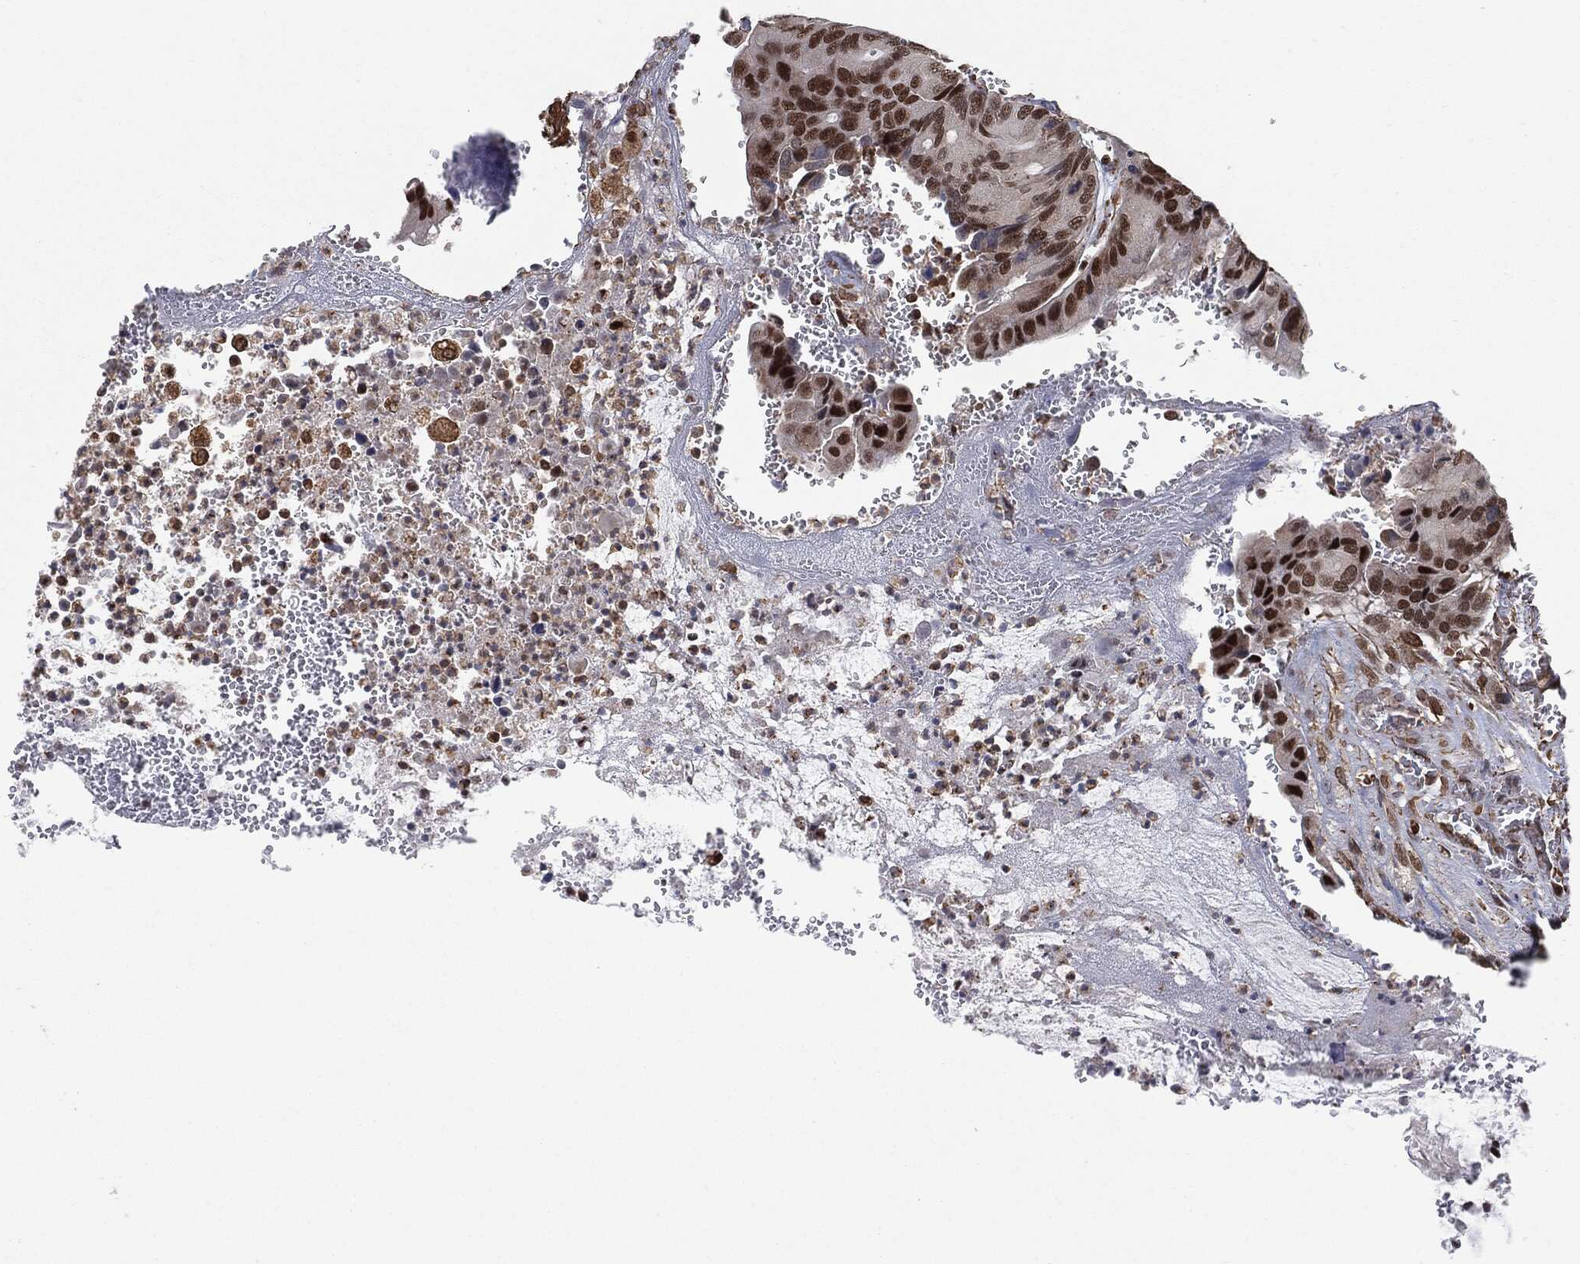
{"staining": {"intensity": "strong", "quantity": ">75%", "location": "nuclear"}, "tissue": "colorectal cancer", "cell_type": "Tumor cells", "image_type": "cancer", "snomed": [{"axis": "morphology", "description": "Adenocarcinoma, NOS"}, {"axis": "topography", "description": "Colon"}], "caption": "A high-resolution micrograph shows immunohistochemistry (IHC) staining of colorectal adenocarcinoma, which displays strong nuclear positivity in about >75% of tumor cells.", "gene": "TP53RK", "patient": {"sex": "female", "age": 78}}